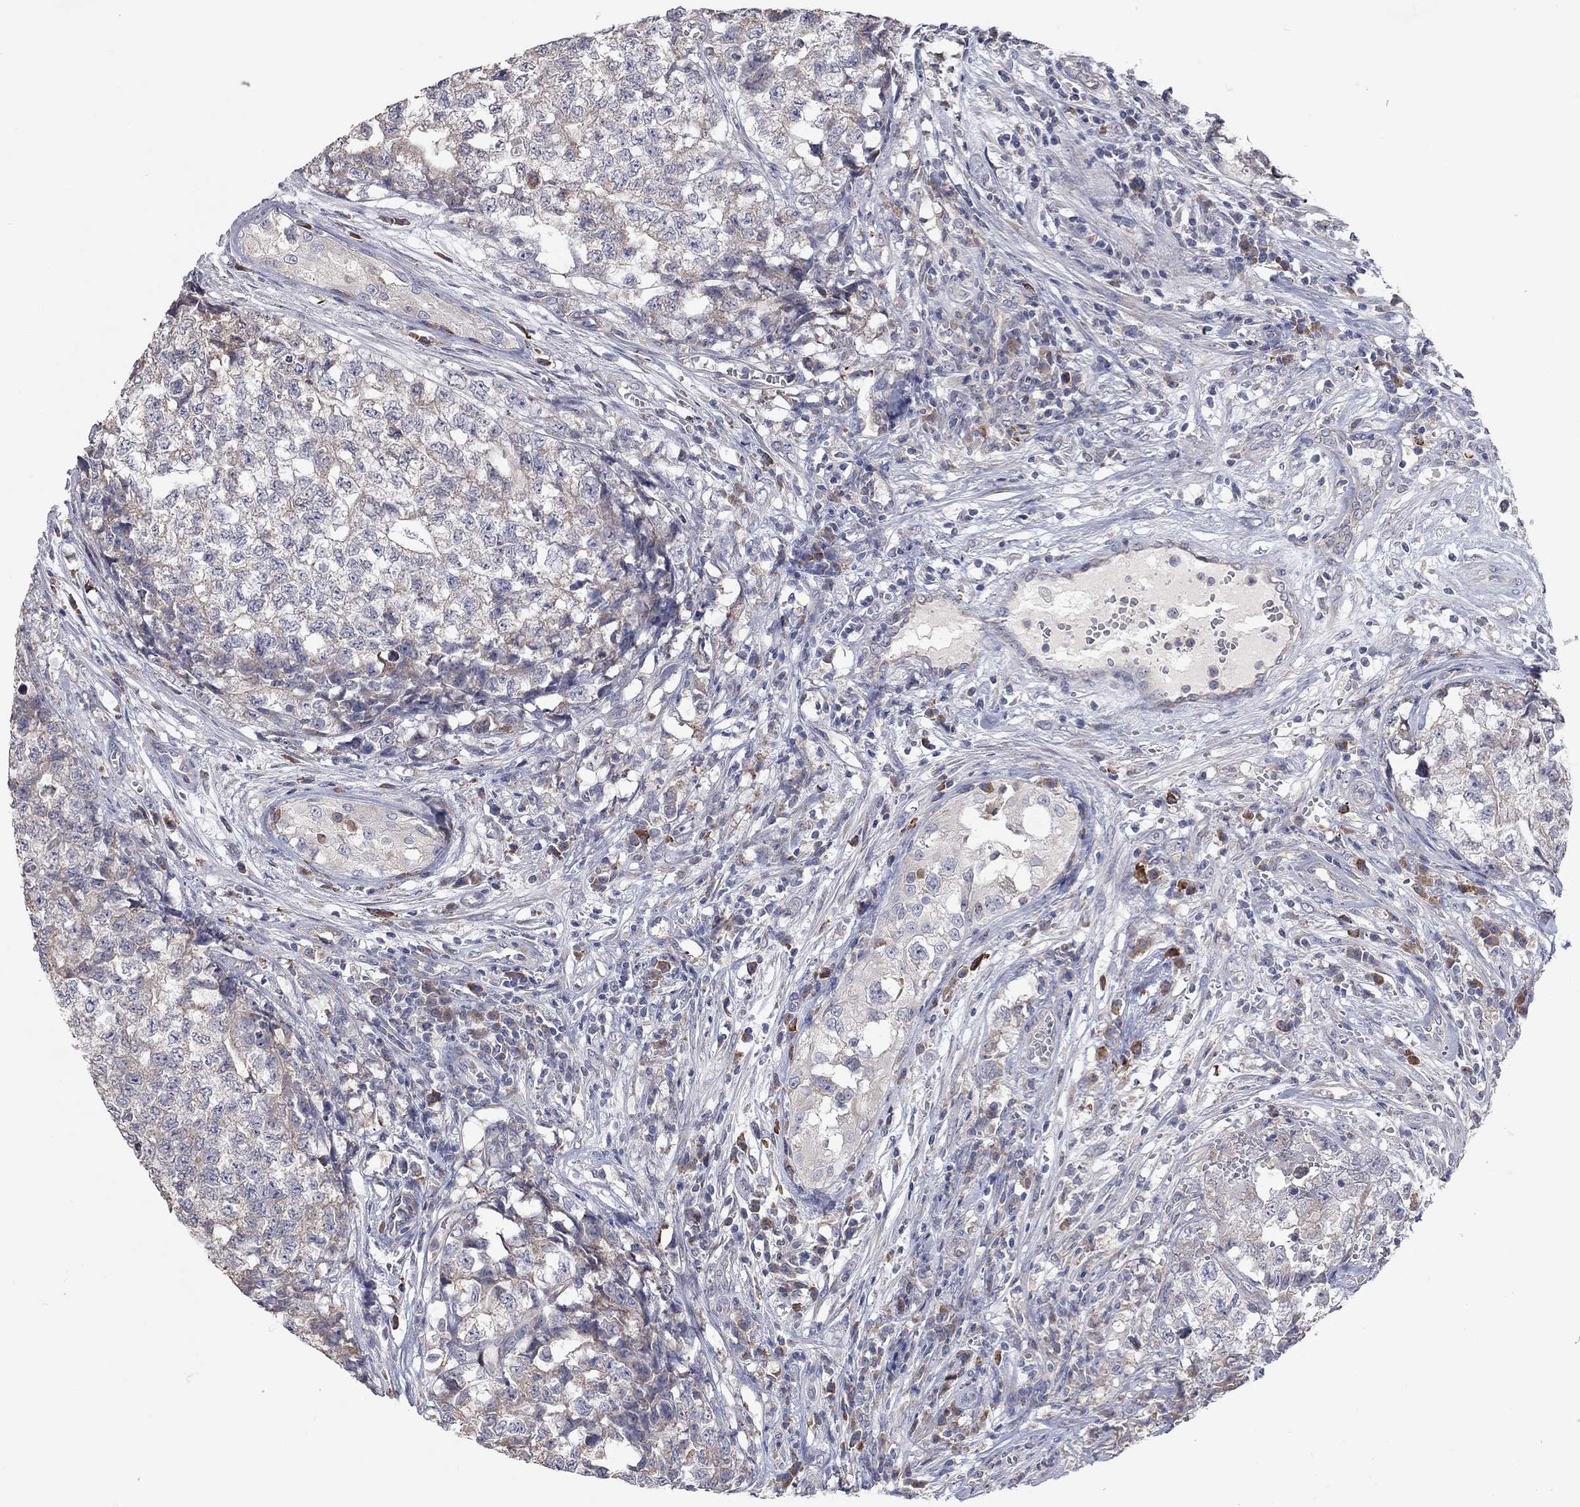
{"staining": {"intensity": "negative", "quantity": "none", "location": "none"}, "tissue": "testis cancer", "cell_type": "Tumor cells", "image_type": "cancer", "snomed": [{"axis": "morphology", "description": "Seminoma, NOS"}, {"axis": "morphology", "description": "Carcinoma, Embryonal, NOS"}, {"axis": "topography", "description": "Testis"}], "caption": "This photomicrograph is of testis cancer stained with IHC to label a protein in brown with the nuclei are counter-stained blue. There is no positivity in tumor cells.", "gene": "XAGE2", "patient": {"sex": "male", "age": 22}}